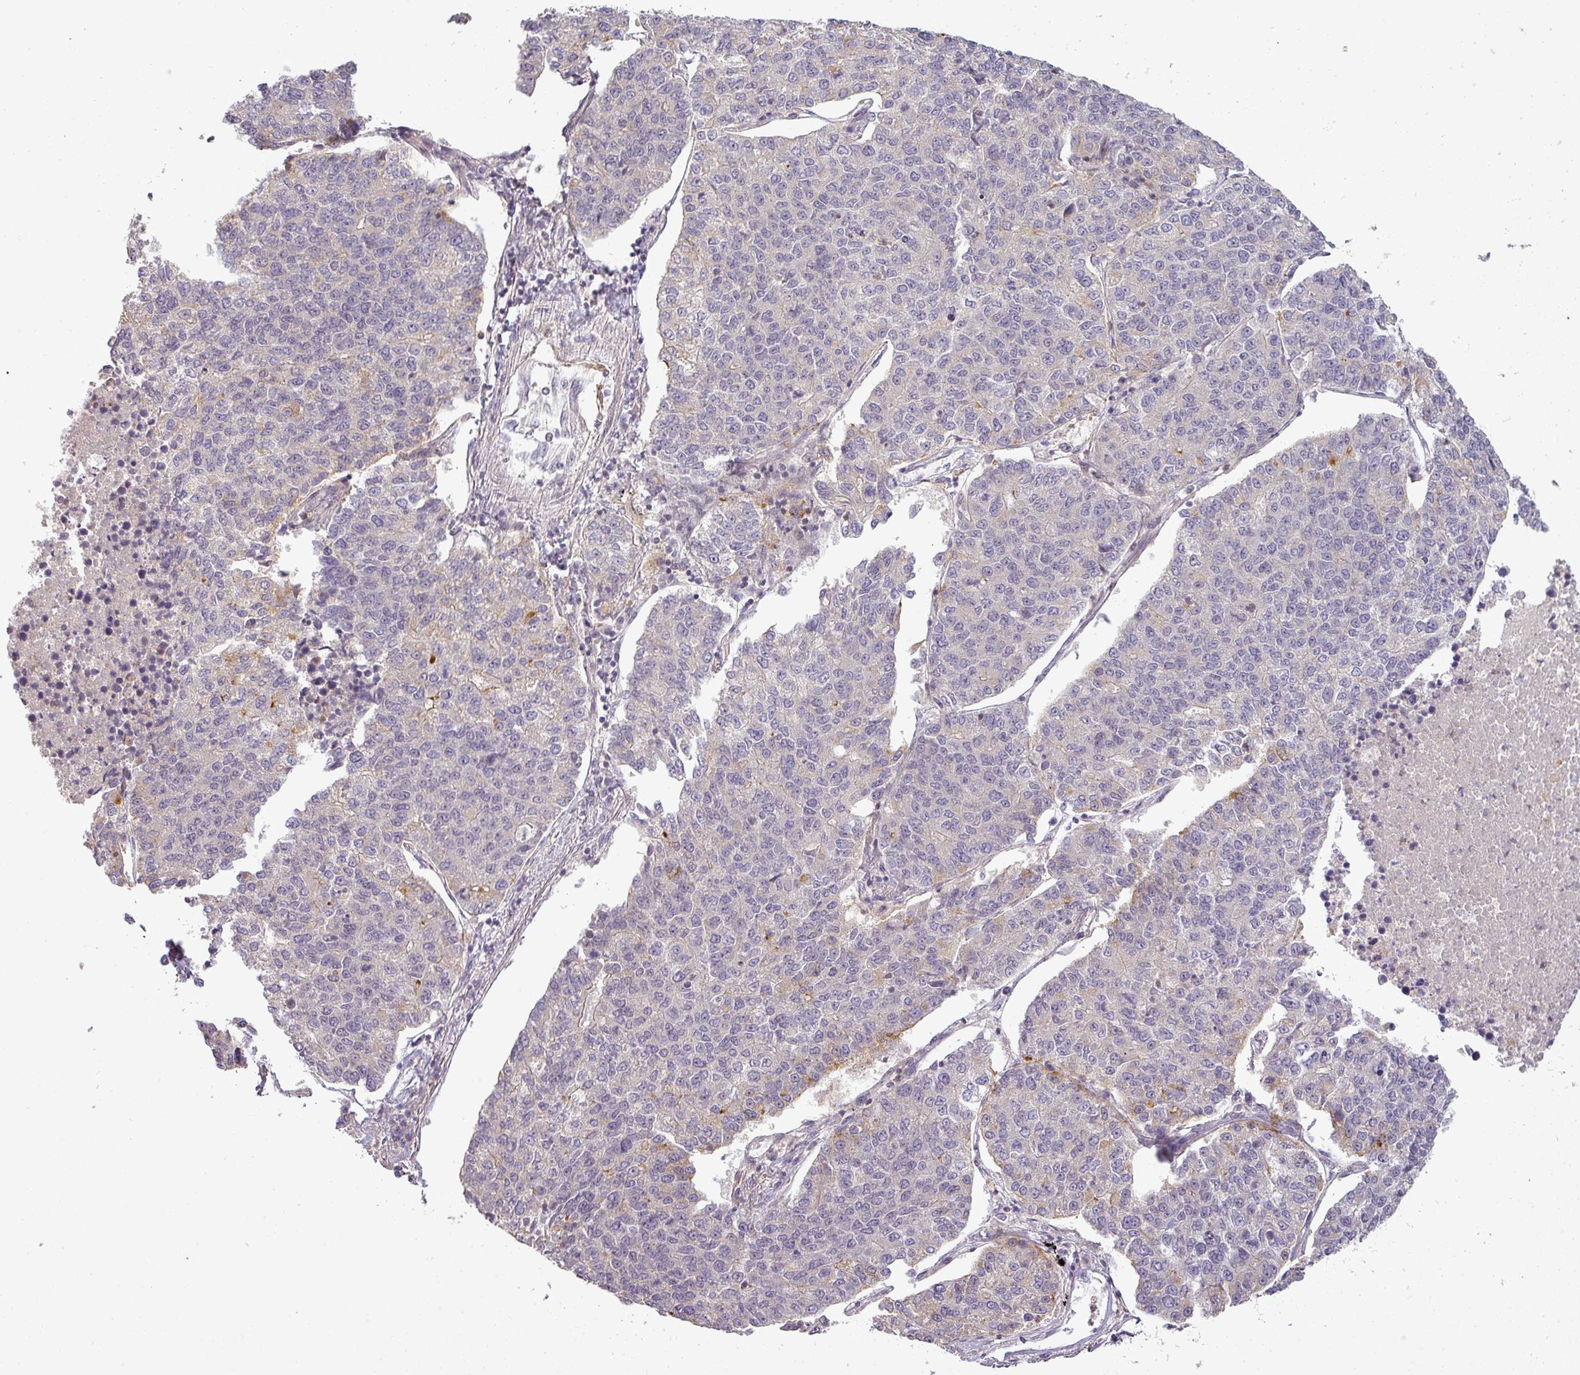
{"staining": {"intensity": "weak", "quantity": "<25%", "location": "cytoplasmic/membranous"}, "tissue": "lung cancer", "cell_type": "Tumor cells", "image_type": "cancer", "snomed": [{"axis": "morphology", "description": "Adenocarcinoma, NOS"}, {"axis": "topography", "description": "Lung"}], "caption": "This is a photomicrograph of immunohistochemistry (IHC) staining of lung adenocarcinoma, which shows no expression in tumor cells. Brightfield microscopy of immunohistochemistry stained with DAB (3,3'-diaminobenzidine) (brown) and hematoxylin (blue), captured at high magnification.", "gene": "NIN", "patient": {"sex": "male", "age": 49}}